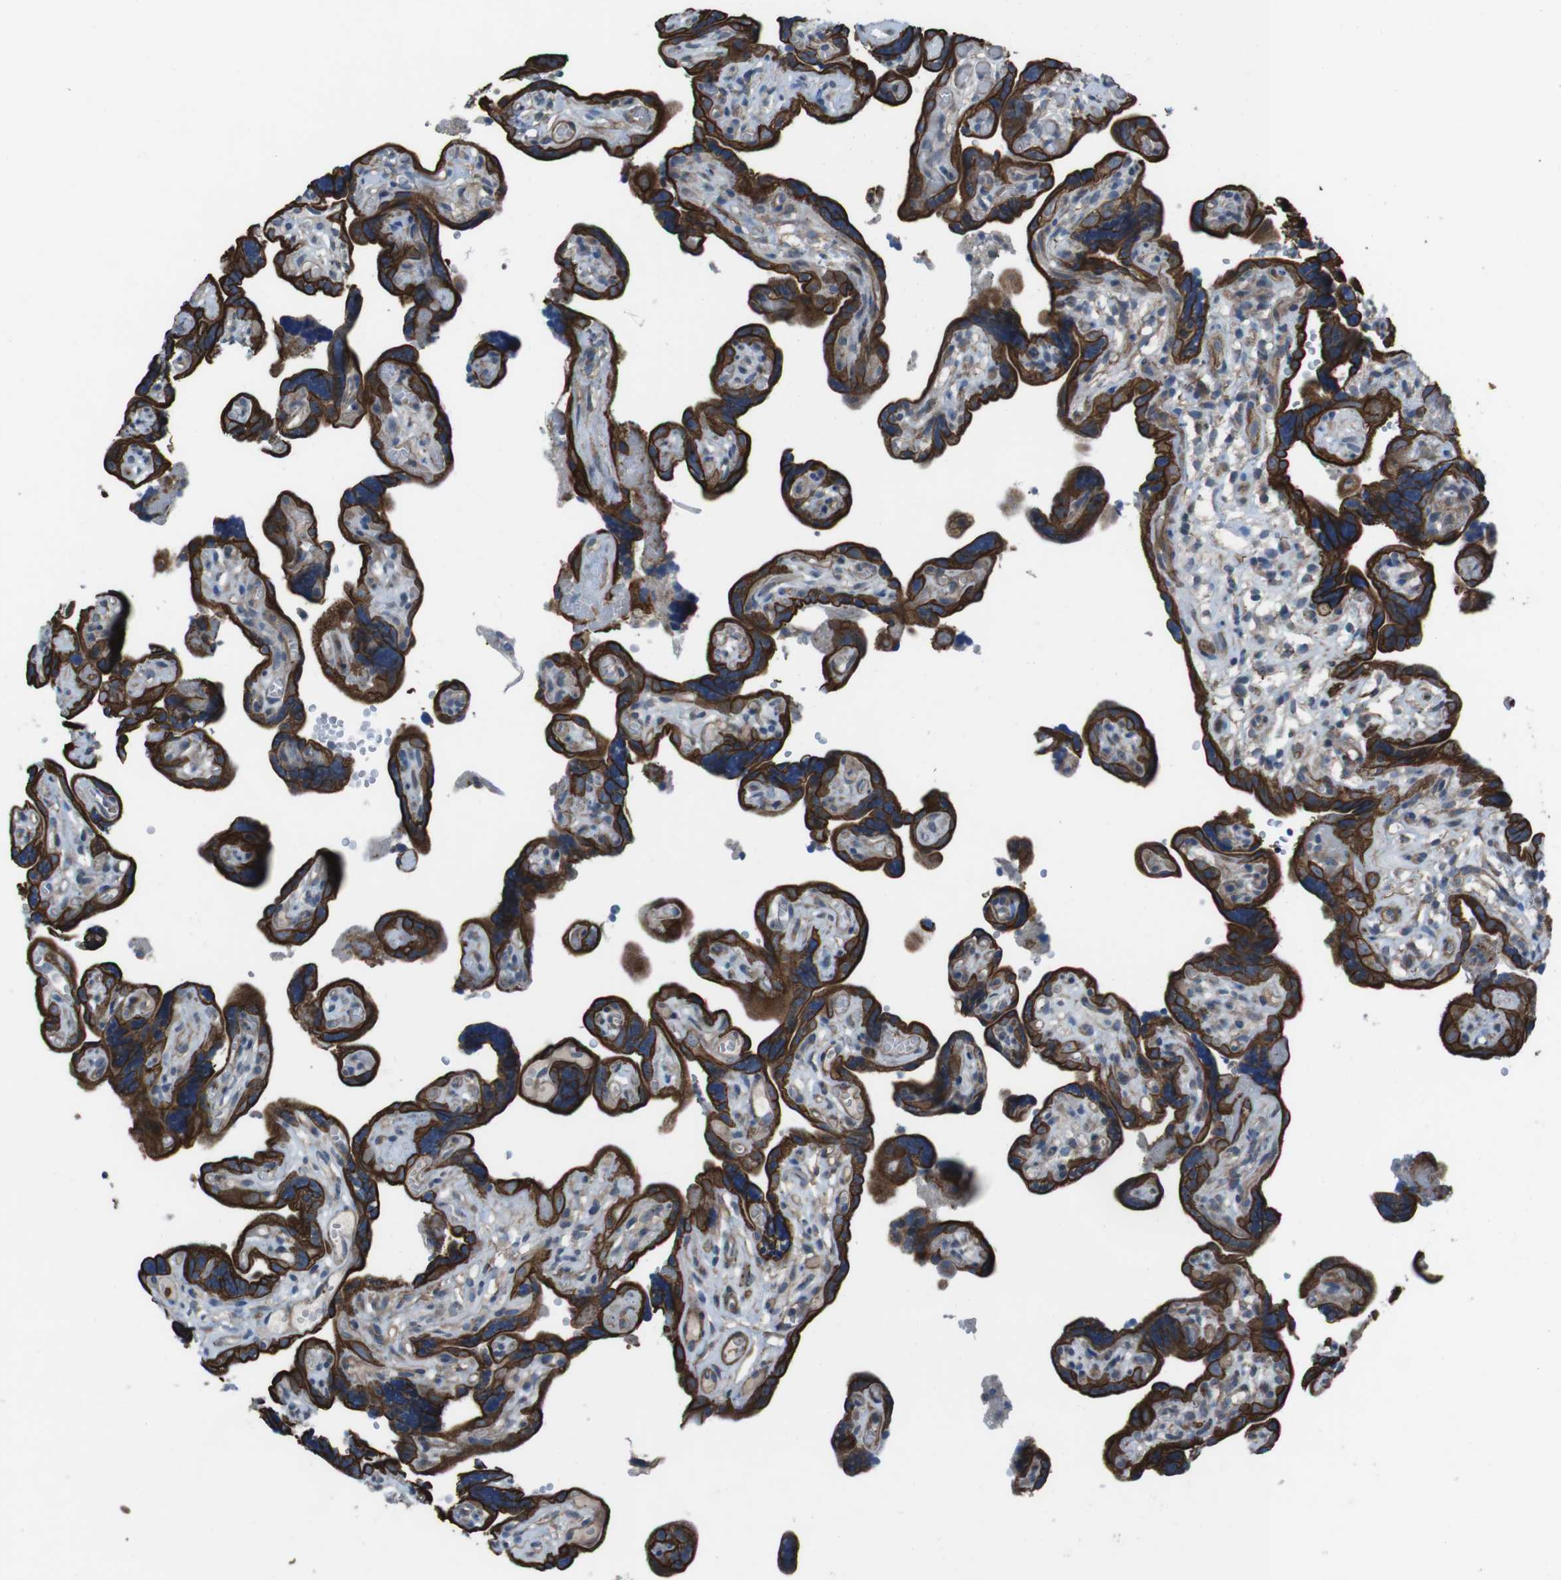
{"staining": {"intensity": "moderate", "quantity": ">75%", "location": "cytoplasmic/membranous"}, "tissue": "placenta", "cell_type": "Decidual cells", "image_type": "normal", "snomed": [{"axis": "morphology", "description": "Normal tissue, NOS"}, {"axis": "topography", "description": "Placenta"}], "caption": "A high-resolution micrograph shows IHC staining of benign placenta, which reveals moderate cytoplasmic/membranous expression in about >75% of decidual cells. (IHC, brightfield microscopy, high magnification).", "gene": "FAM174B", "patient": {"sex": "female", "age": 30}}